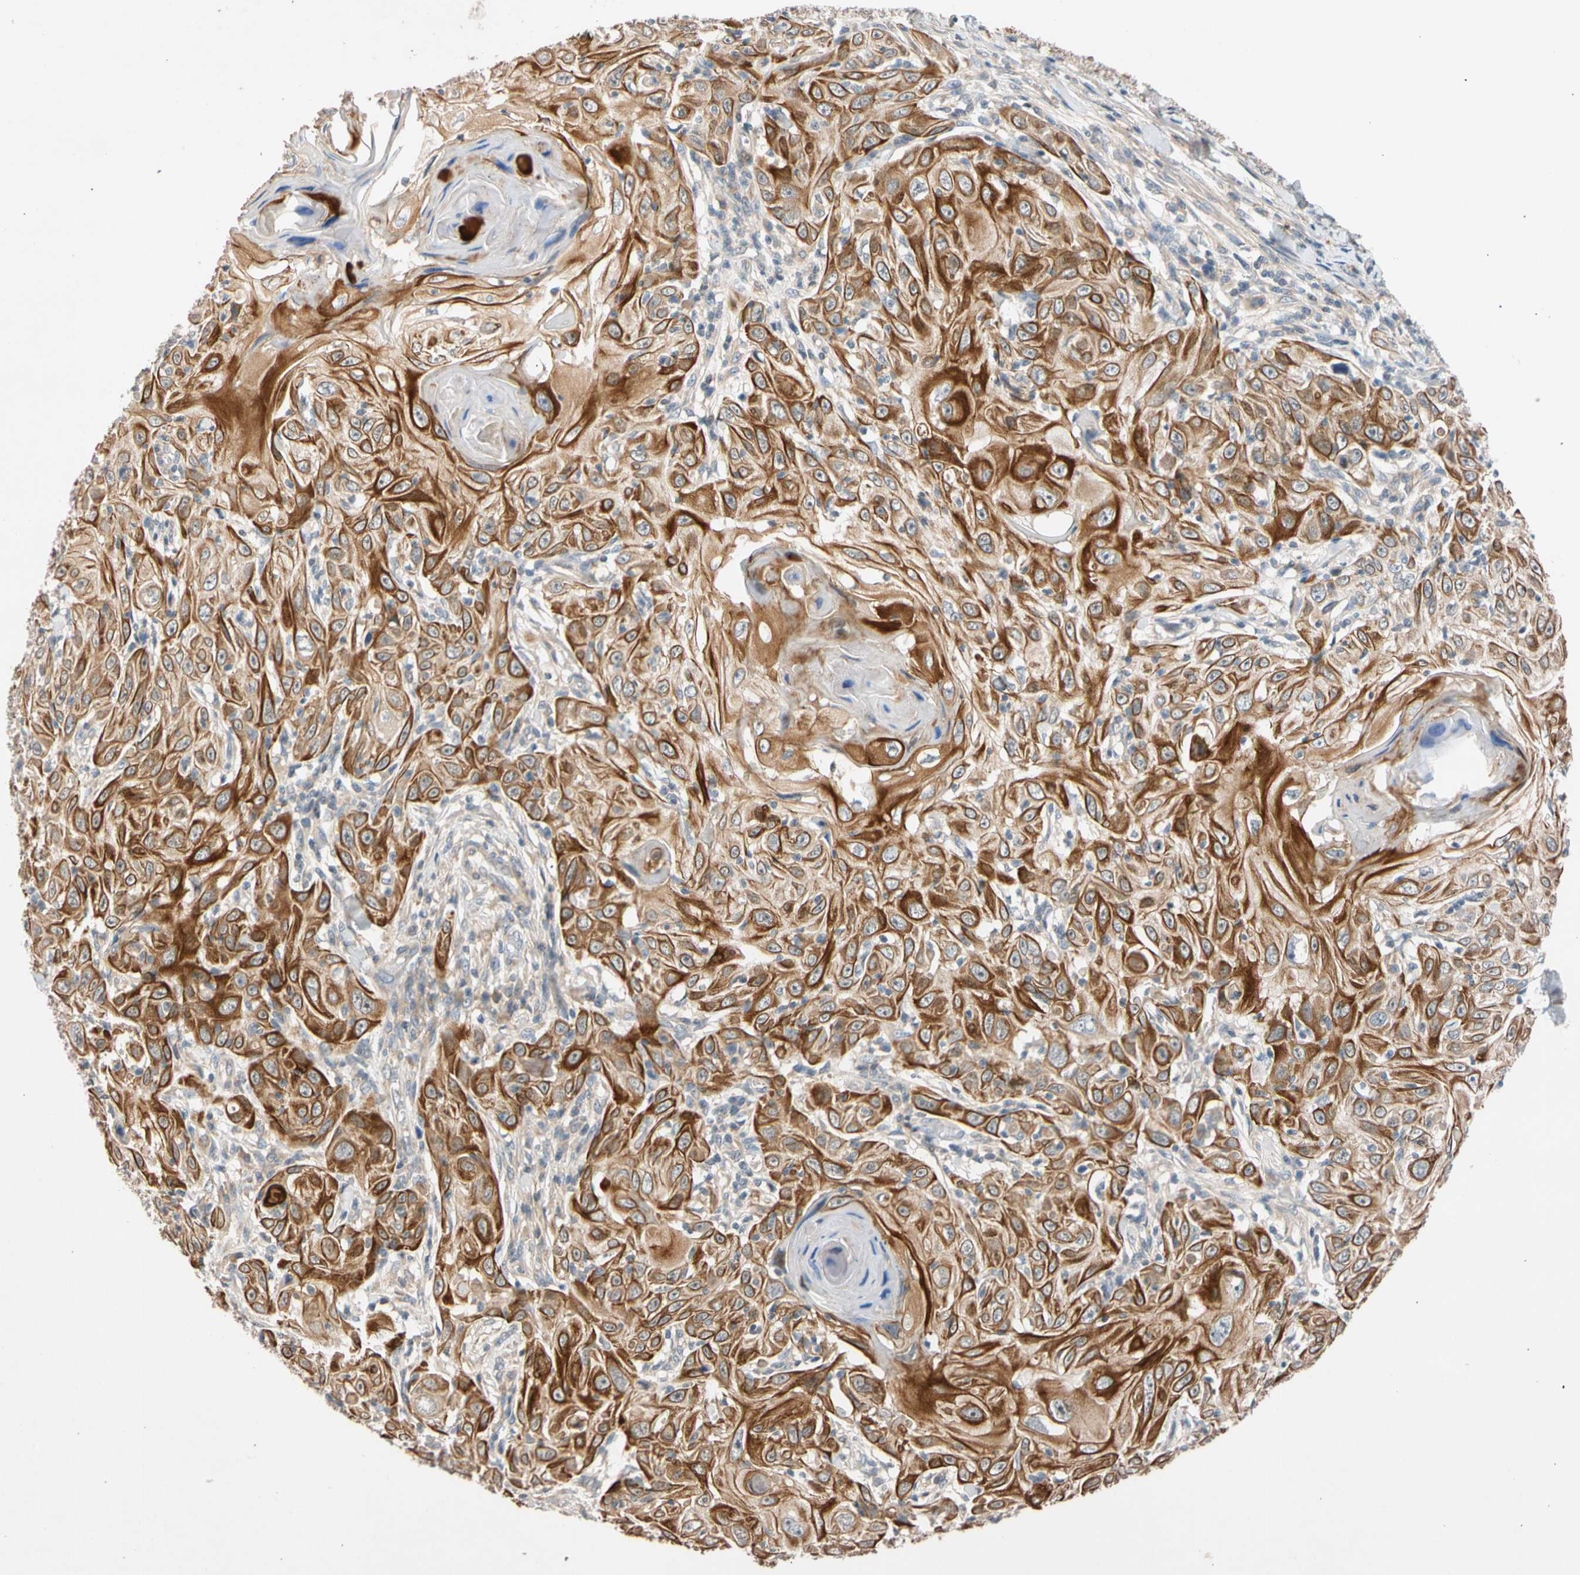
{"staining": {"intensity": "strong", "quantity": ">75%", "location": "cytoplasmic/membranous"}, "tissue": "skin cancer", "cell_type": "Tumor cells", "image_type": "cancer", "snomed": [{"axis": "morphology", "description": "Squamous cell carcinoma, NOS"}, {"axis": "topography", "description": "Skin"}], "caption": "This photomicrograph reveals immunohistochemistry staining of skin squamous cell carcinoma, with high strong cytoplasmic/membranous positivity in approximately >75% of tumor cells.", "gene": "CNST", "patient": {"sex": "female", "age": 88}}